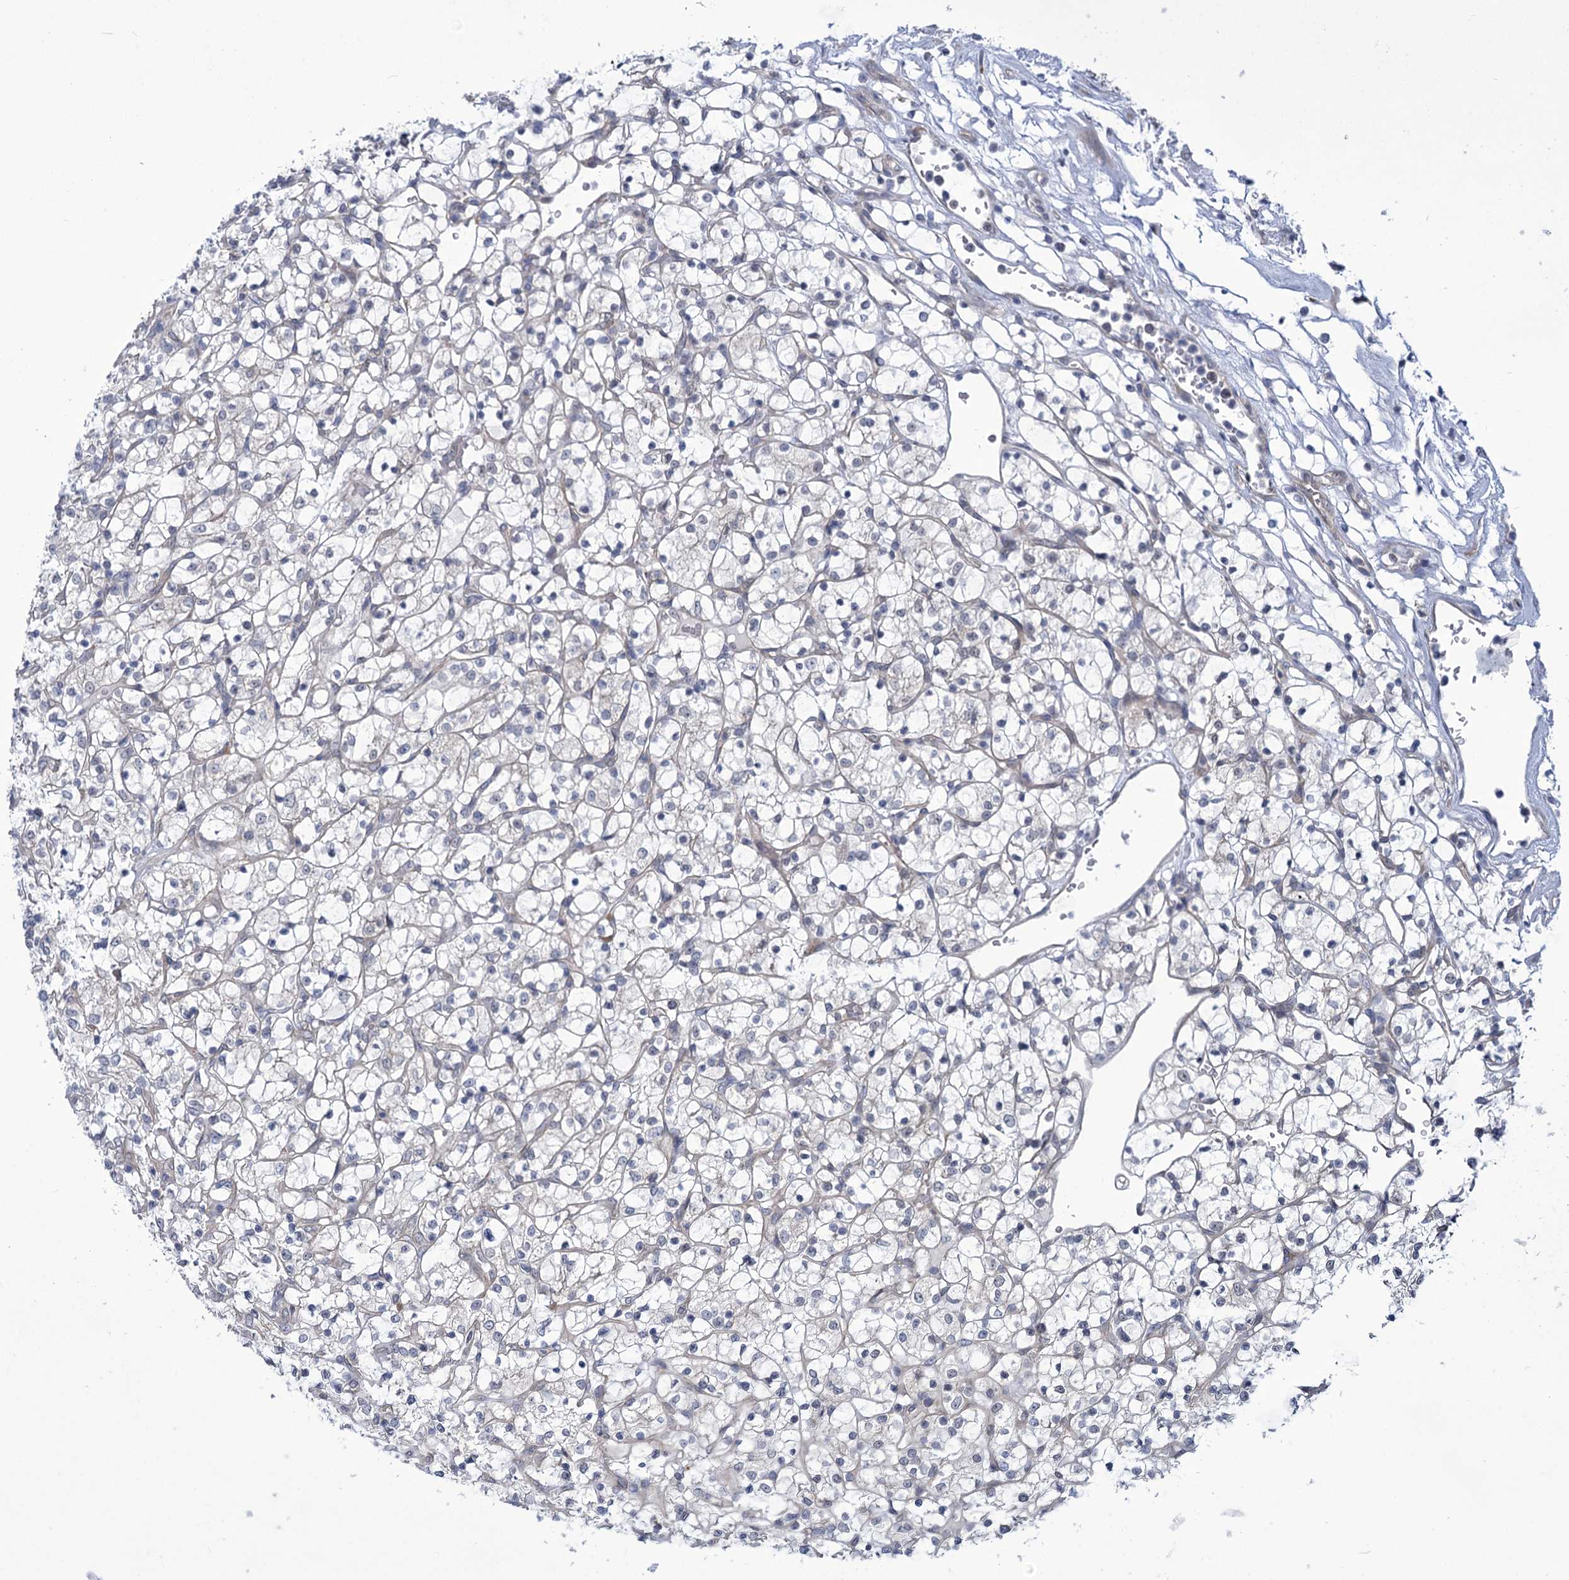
{"staining": {"intensity": "negative", "quantity": "none", "location": "none"}, "tissue": "renal cancer", "cell_type": "Tumor cells", "image_type": "cancer", "snomed": [{"axis": "morphology", "description": "Adenocarcinoma, NOS"}, {"axis": "topography", "description": "Kidney"}], "caption": "An IHC histopathology image of renal cancer (adenocarcinoma) is shown. There is no staining in tumor cells of renal cancer (adenocarcinoma).", "gene": "MBLAC2", "patient": {"sex": "female", "age": 69}}